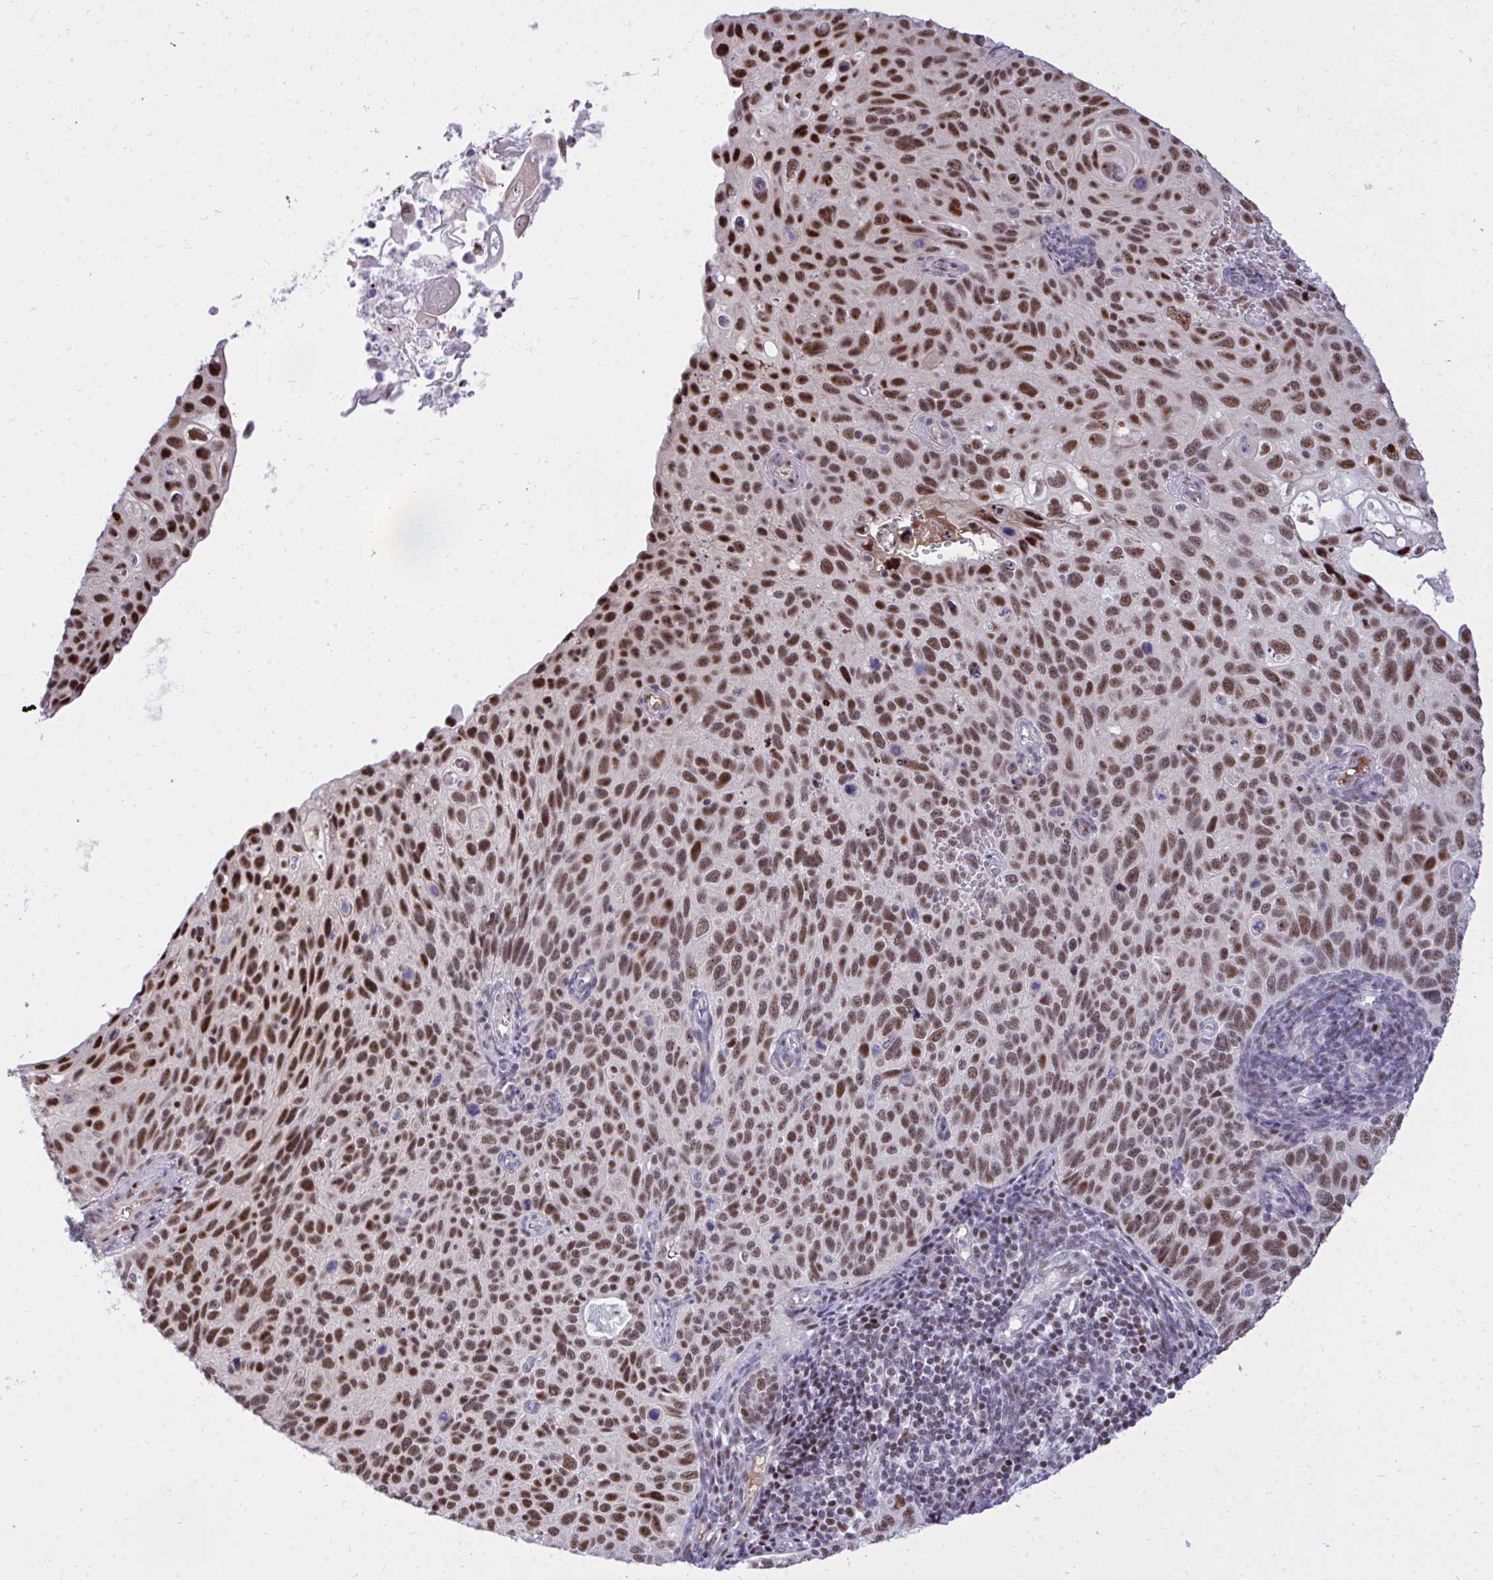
{"staining": {"intensity": "strong", "quantity": ">75%", "location": "nuclear"}, "tissue": "cervical cancer", "cell_type": "Tumor cells", "image_type": "cancer", "snomed": [{"axis": "morphology", "description": "Squamous cell carcinoma, NOS"}, {"axis": "topography", "description": "Cervix"}], "caption": "Squamous cell carcinoma (cervical) stained for a protein reveals strong nuclear positivity in tumor cells. The staining was performed using DAB, with brown indicating positive protein expression. Nuclei are stained blue with hematoxylin.", "gene": "C14orf39", "patient": {"sex": "female", "age": 70}}